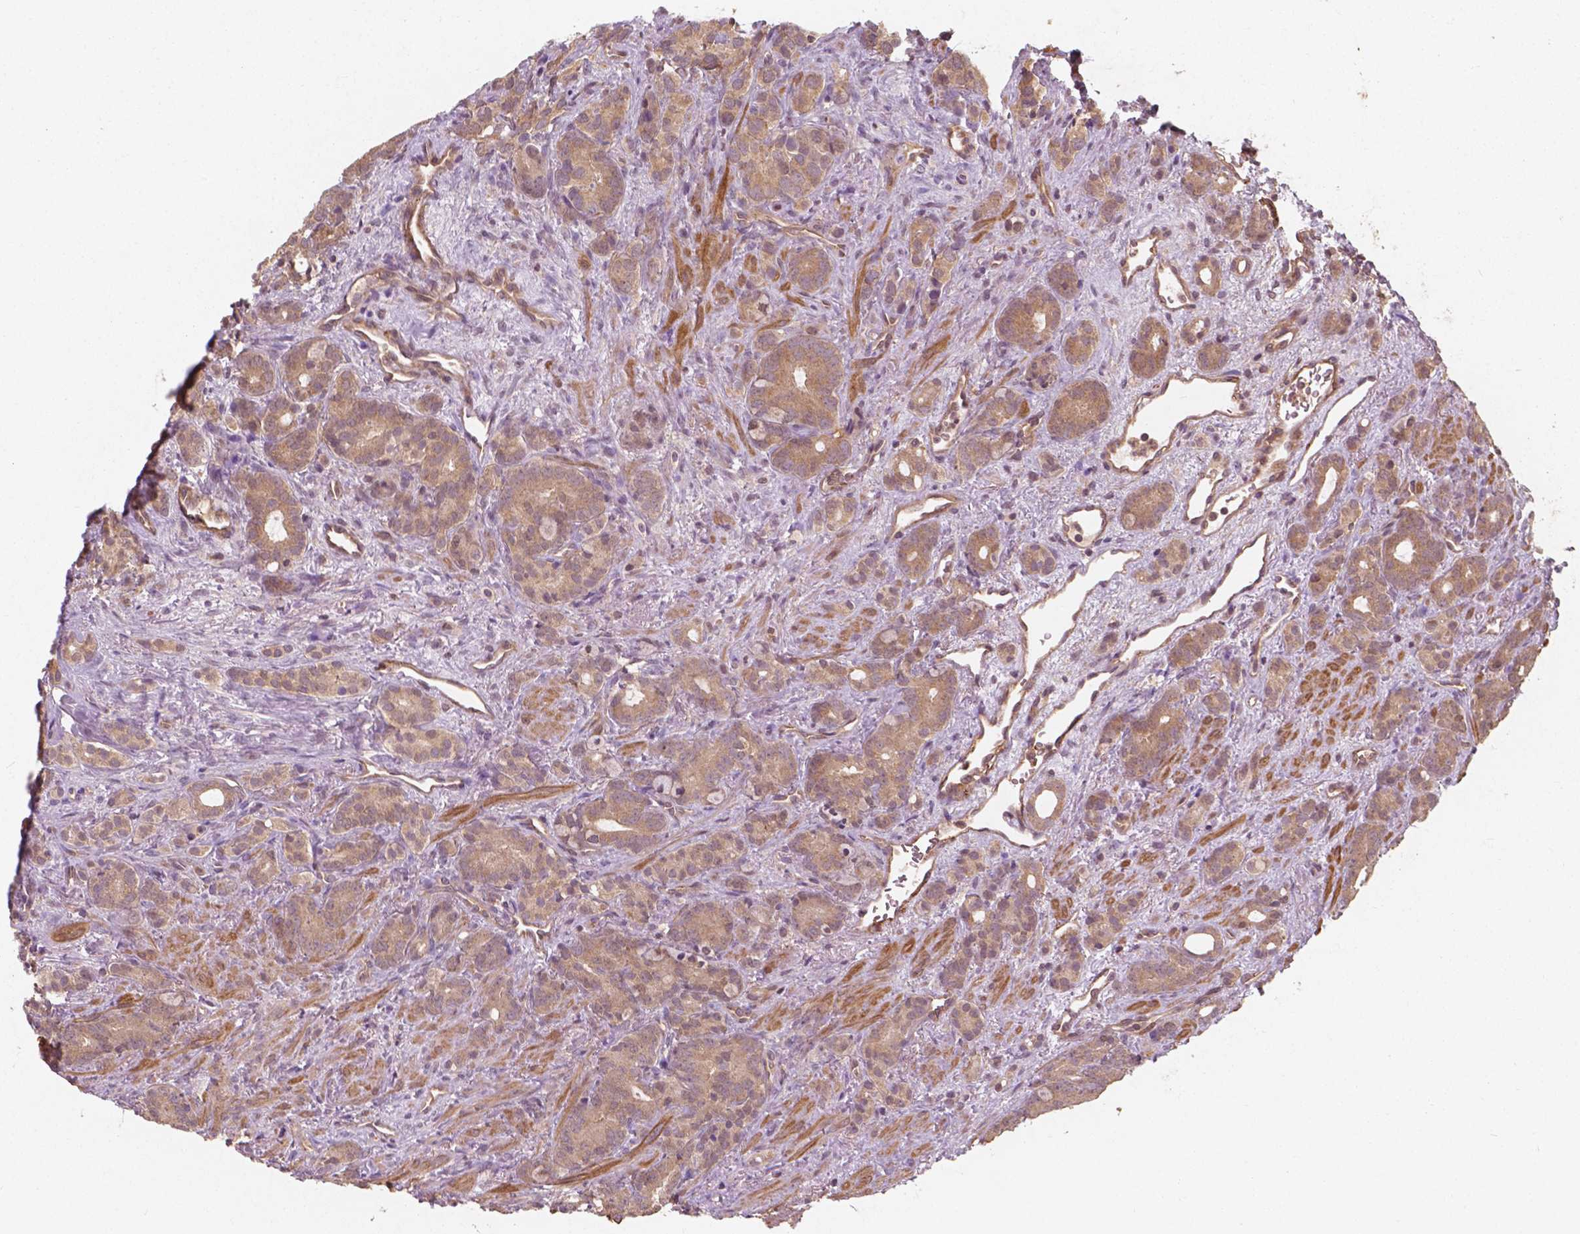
{"staining": {"intensity": "weak", "quantity": ">75%", "location": "cytoplasmic/membranous"}, "tissue": "prostate cancer", "cell_type": "Tumor cells", "image_type": "cancer", "snomed": [{"axis": "morphology", "description": "Adenocarcinoma, High grade"}, {"axis": "topography", "description": "Prostate"}], "caption": "Immunohistochemical staining of human high-grade adenocarcinoma (prostate) exhibits low levels of weak cytoplasmic/membranous staining in approximately >75% of tumor cells. The staining is performed using DAB brown chromogen to label protein expression. The nuclei are counter-stained blue using hematoxylin.", "gene": "CYFIP2", "patient": {"sex": "male", "age": 84}}